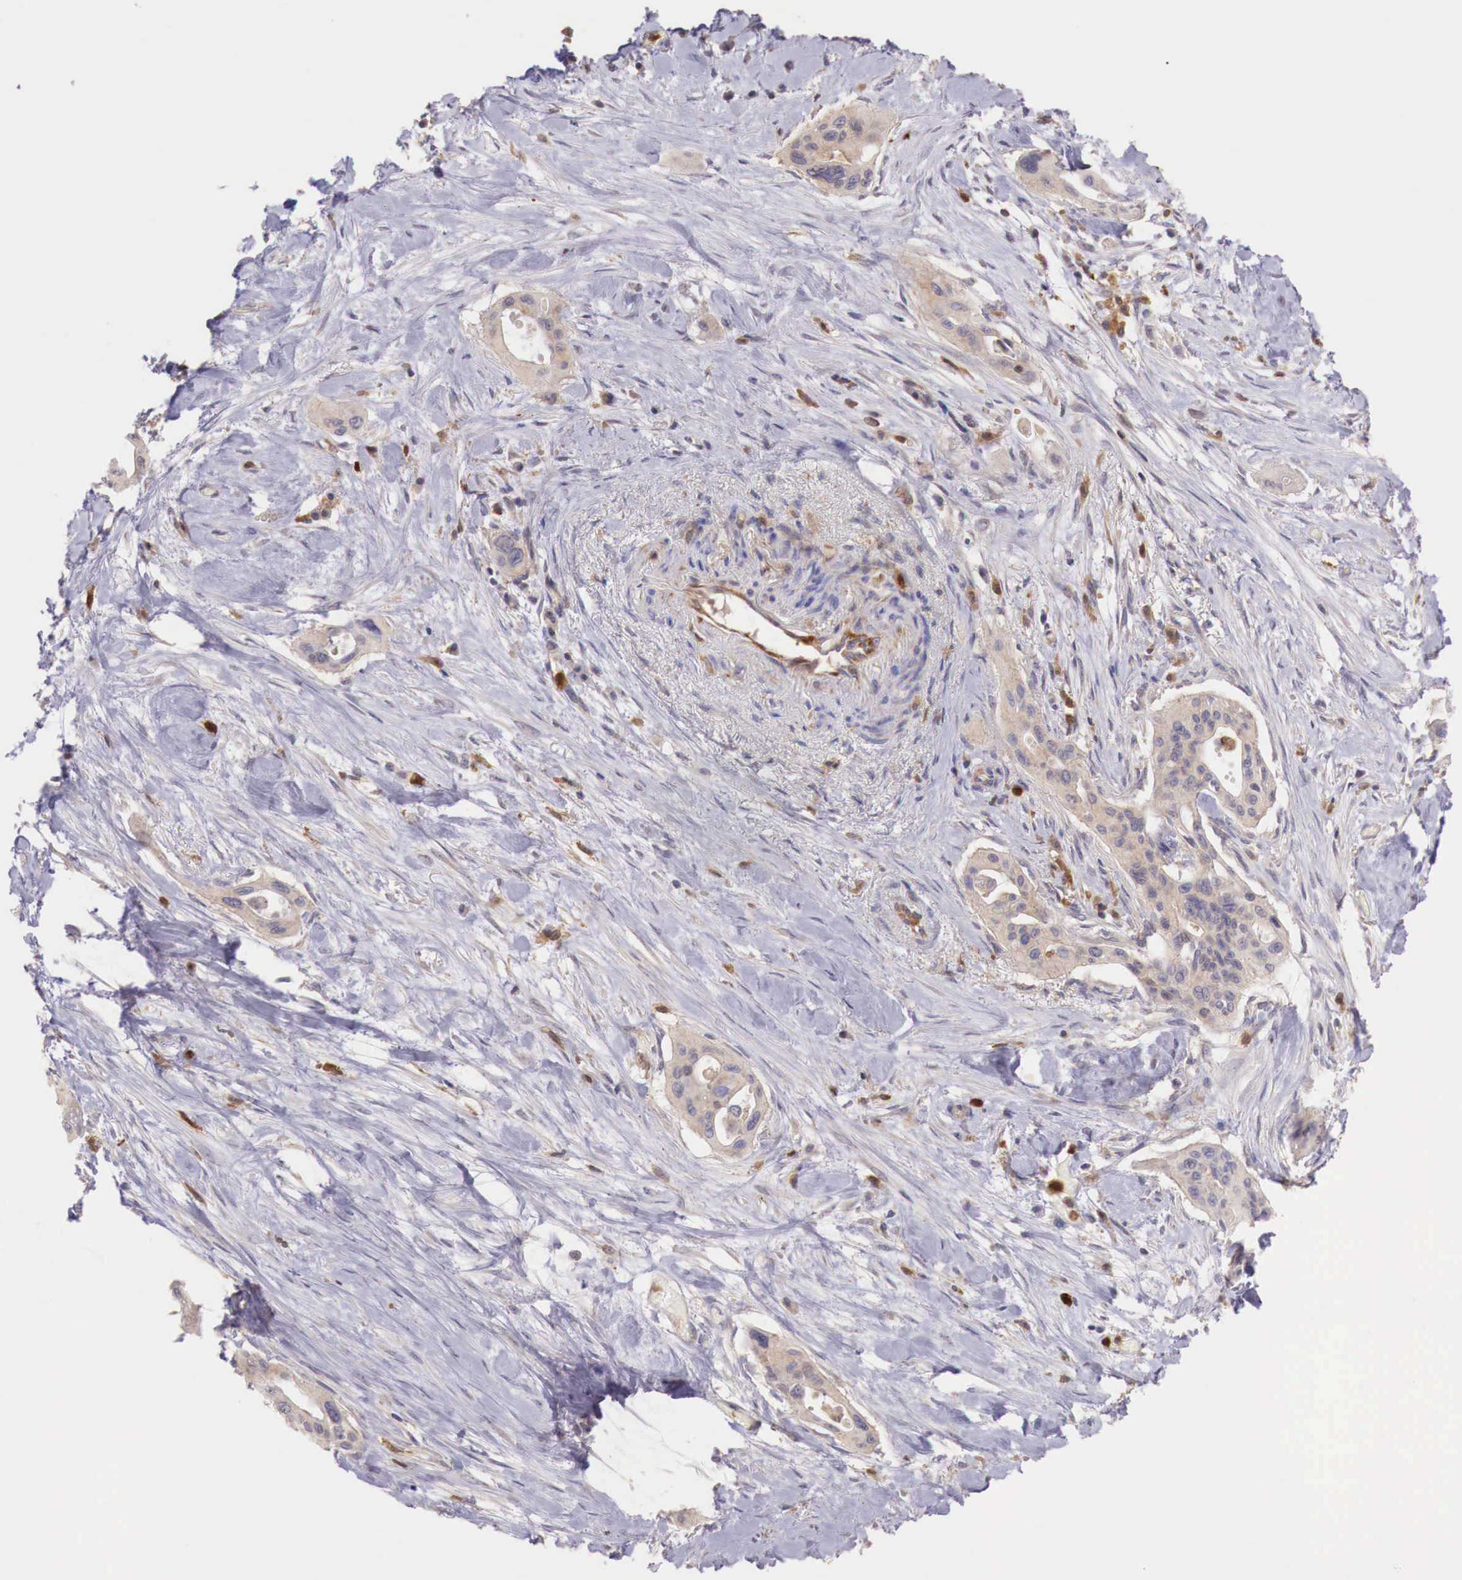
{"staining": {"intensity": "weak", "quantity": ">75%", "location": "cytoplasmic/membranous"}, "tissue": "pancreatic cancer", "cell_type": "Tumor cells", "image_type": "cancer", "snomed": [{"axis": "morphology", "description": "Adenocarcinoma, NOS"}, {"axis": "topography", "description": "Pancreas"}], "caption": "About >75% of tumor cells in pancreatic cancer (adenocarcinoma) exhibit weak cytoplasmic/membranous protein positivity as visualized by brown immunohistochemical staining.", "gene": "GAB2", "patient": {"sex": "male", "age": 77}}